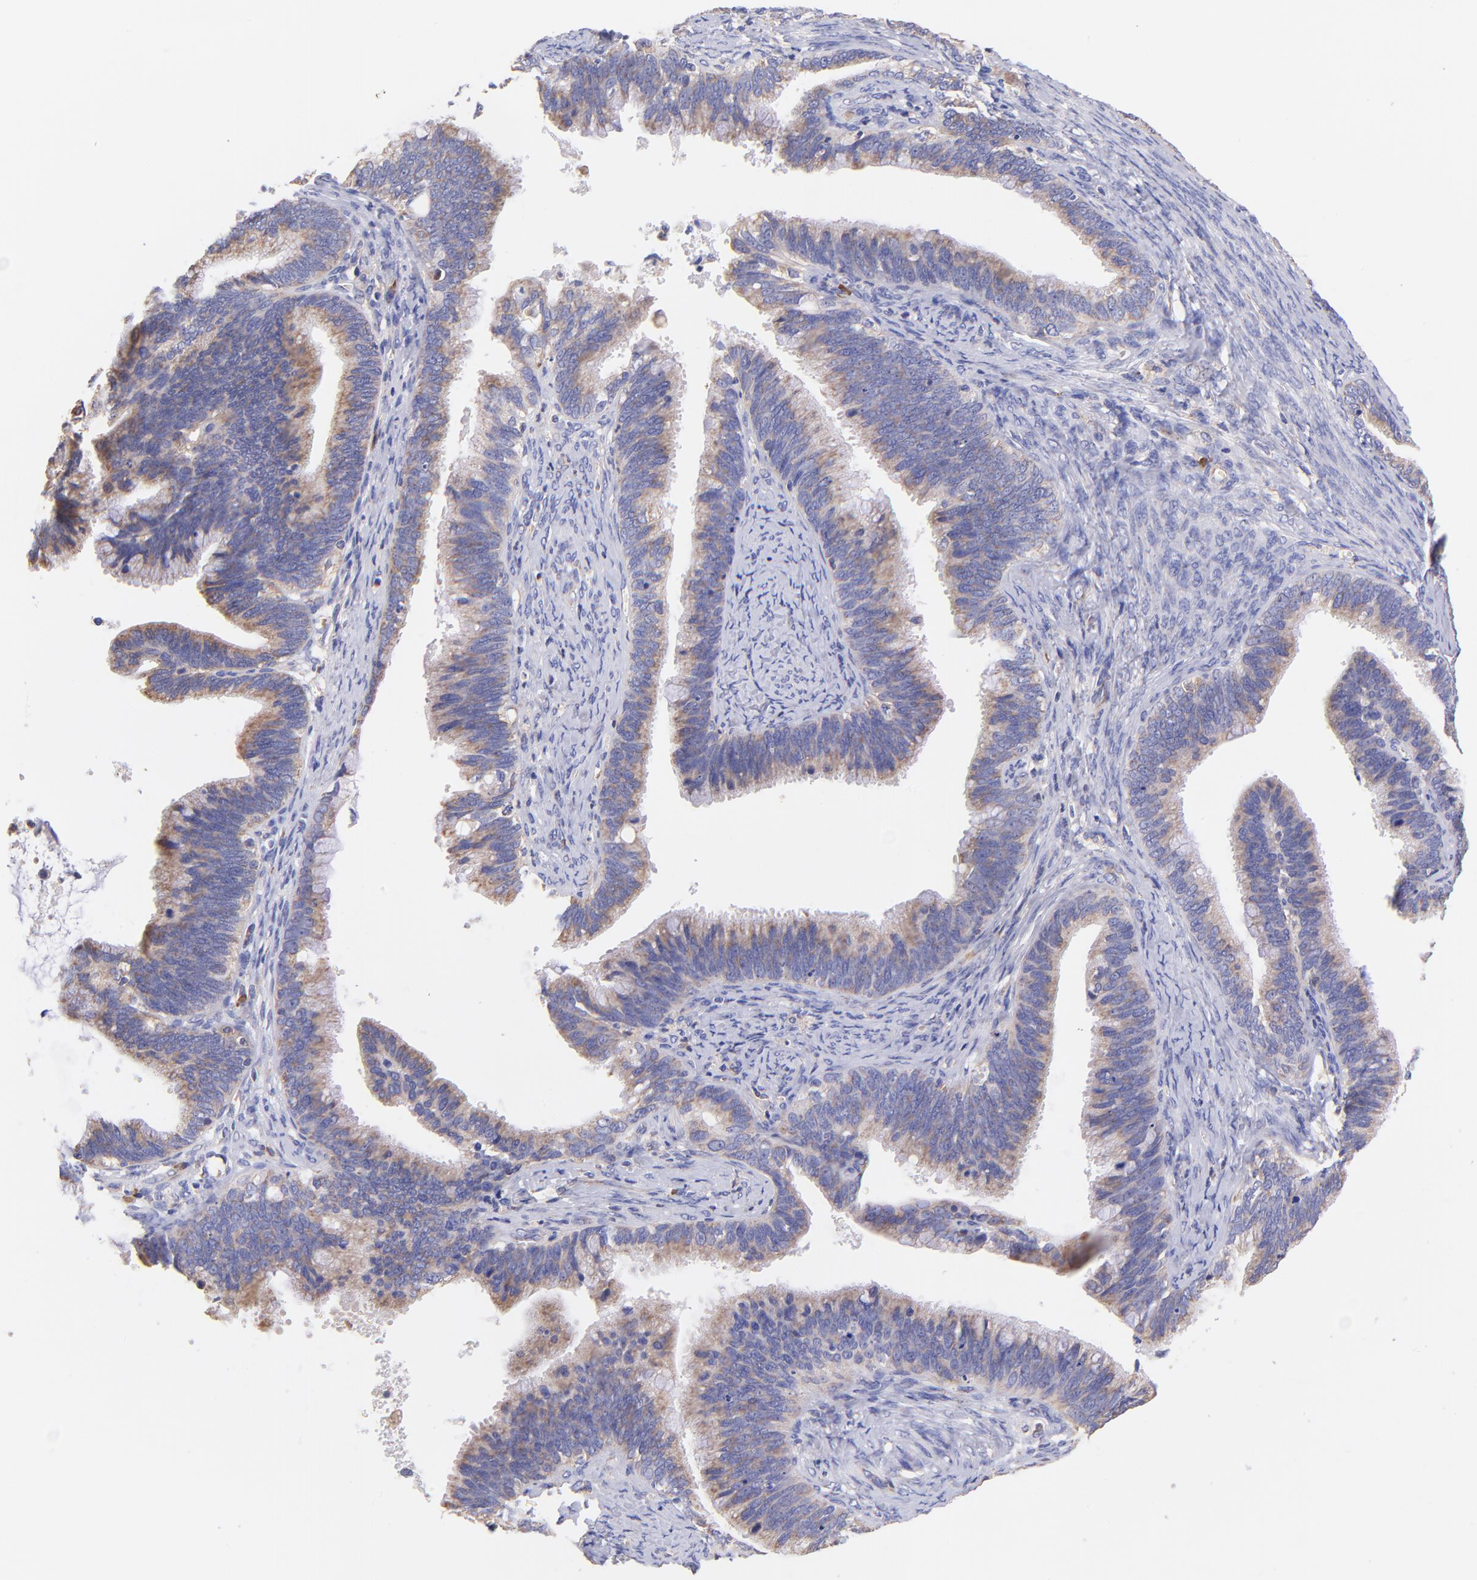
{"staining": {"intensity": "weak", "quantity": ">75%", "location": "cytoplasmic/membranous"}, "tissue": "cervical cancer", "cell_type": "Tumor cells", "image_type": "cancer", "snomed": [{"axis": "morphology", "description": "Adenocarcinoma, NOS"}, {"axis": "topography", "description": "Cervix"}], "caption": "IHC of human cervical cancer (adenocarcinoma) shows low levels of weak cytoplasmic/membranous expression in about >75% of tumor cells. Nuclei are stained in blue.", "gene": "PREX1", "patient": {"sex": "female", "age": 47}}